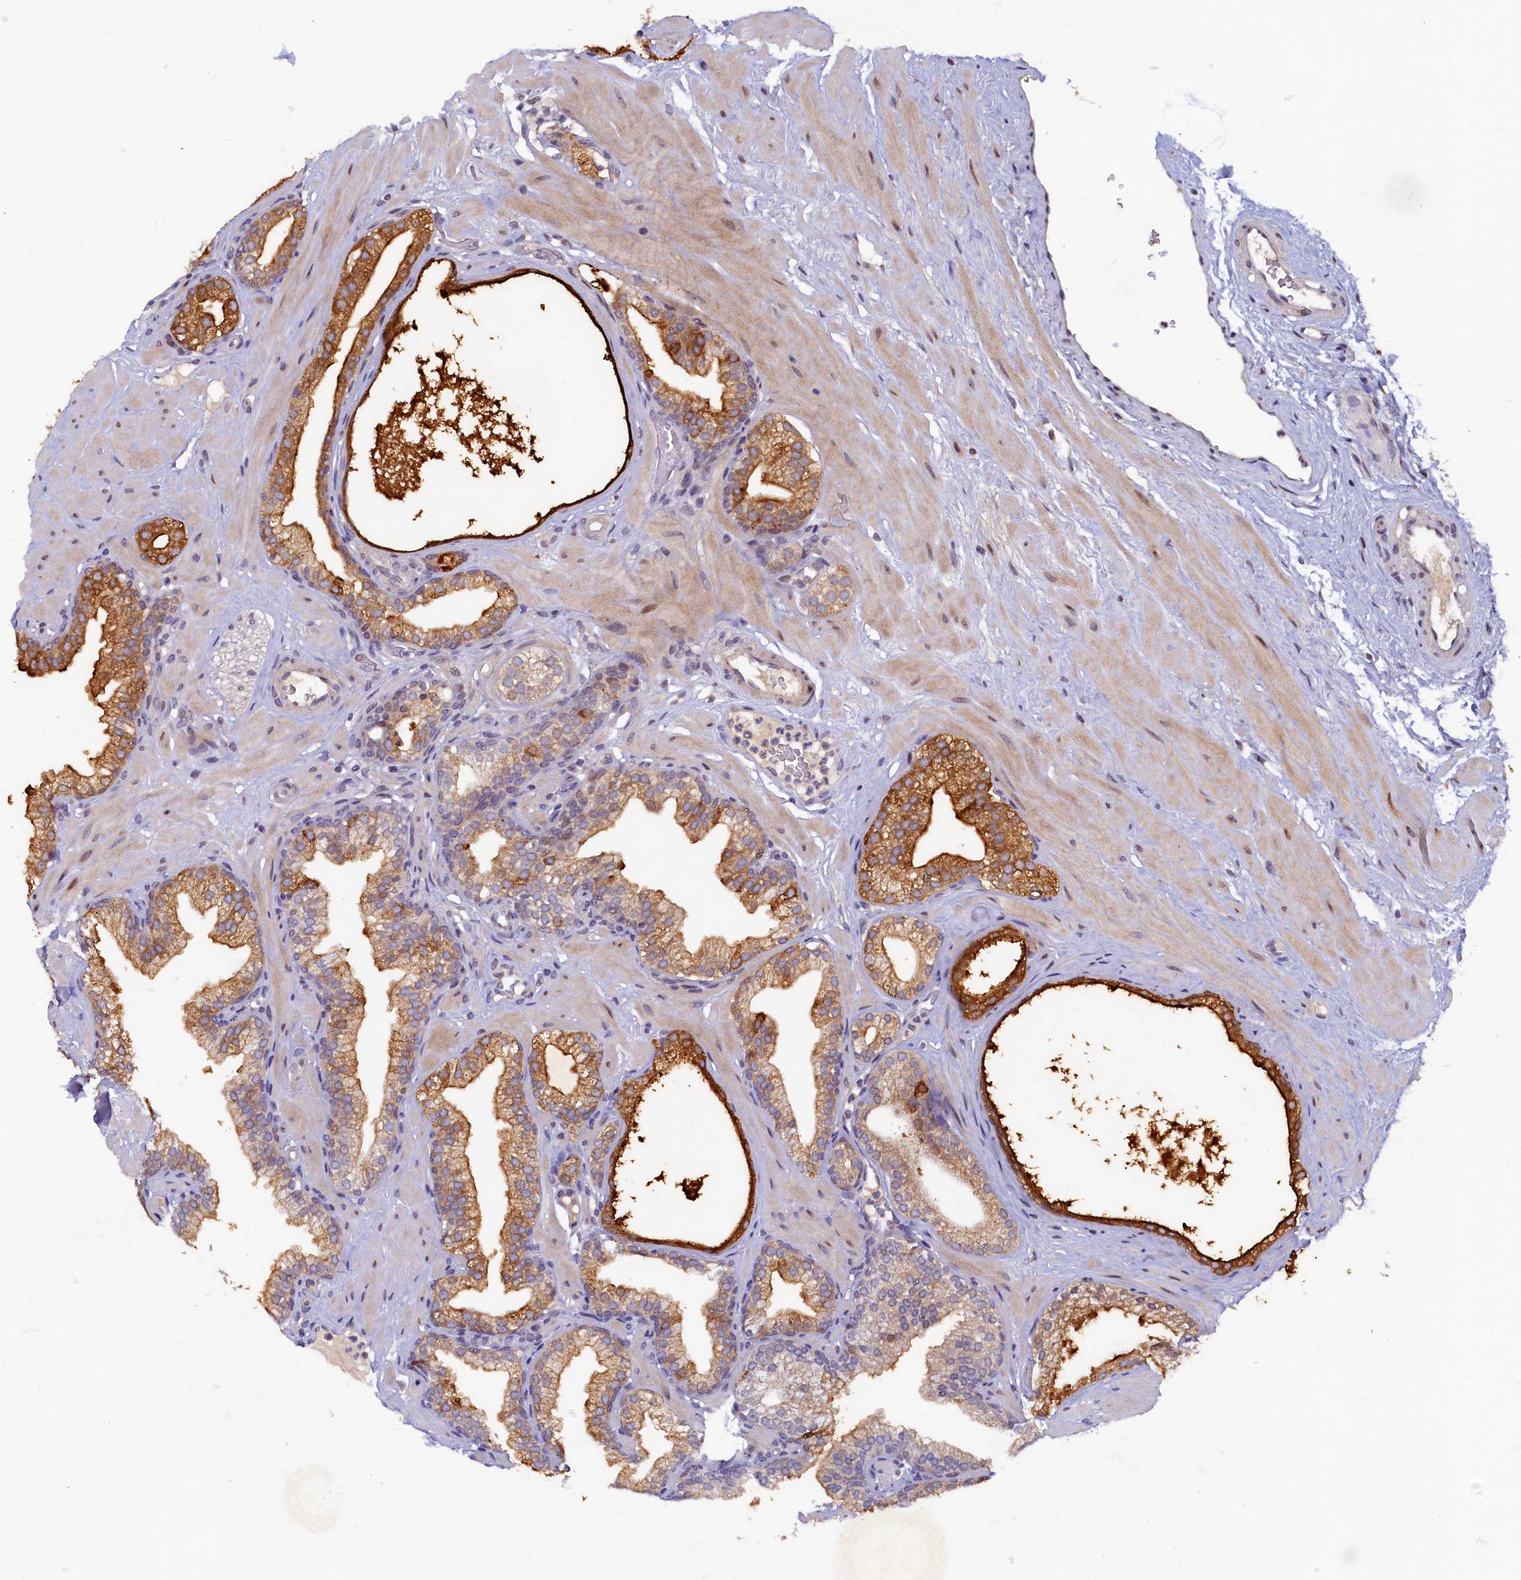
{"staining": {"intensity": "moderate", "quantity": "25%-75%", "location": "cytoplasmic/membranous"}, "tissue": "prostate", "cell_type": "Glandular cells", "image_type": "normal", "snomed": [{"axis": "morphology", "description": "Normal tissue, NOS"}, {"axis": "morphology", "description": "Urothelial carcinoma, Low grade"}, {"axis": "topography", "description": "Urinary bladder"}, {"axis": "topography", "description": "Prostate"}], "caption": "Immunohistochemical staining of normal prostate demonstrates medium levels of moderate cytoplasmic/membranous staining in approximately 25%-75% of glandular cells.", "gene": "LATS2", "patient": {"sex": "male", "age": 60}}